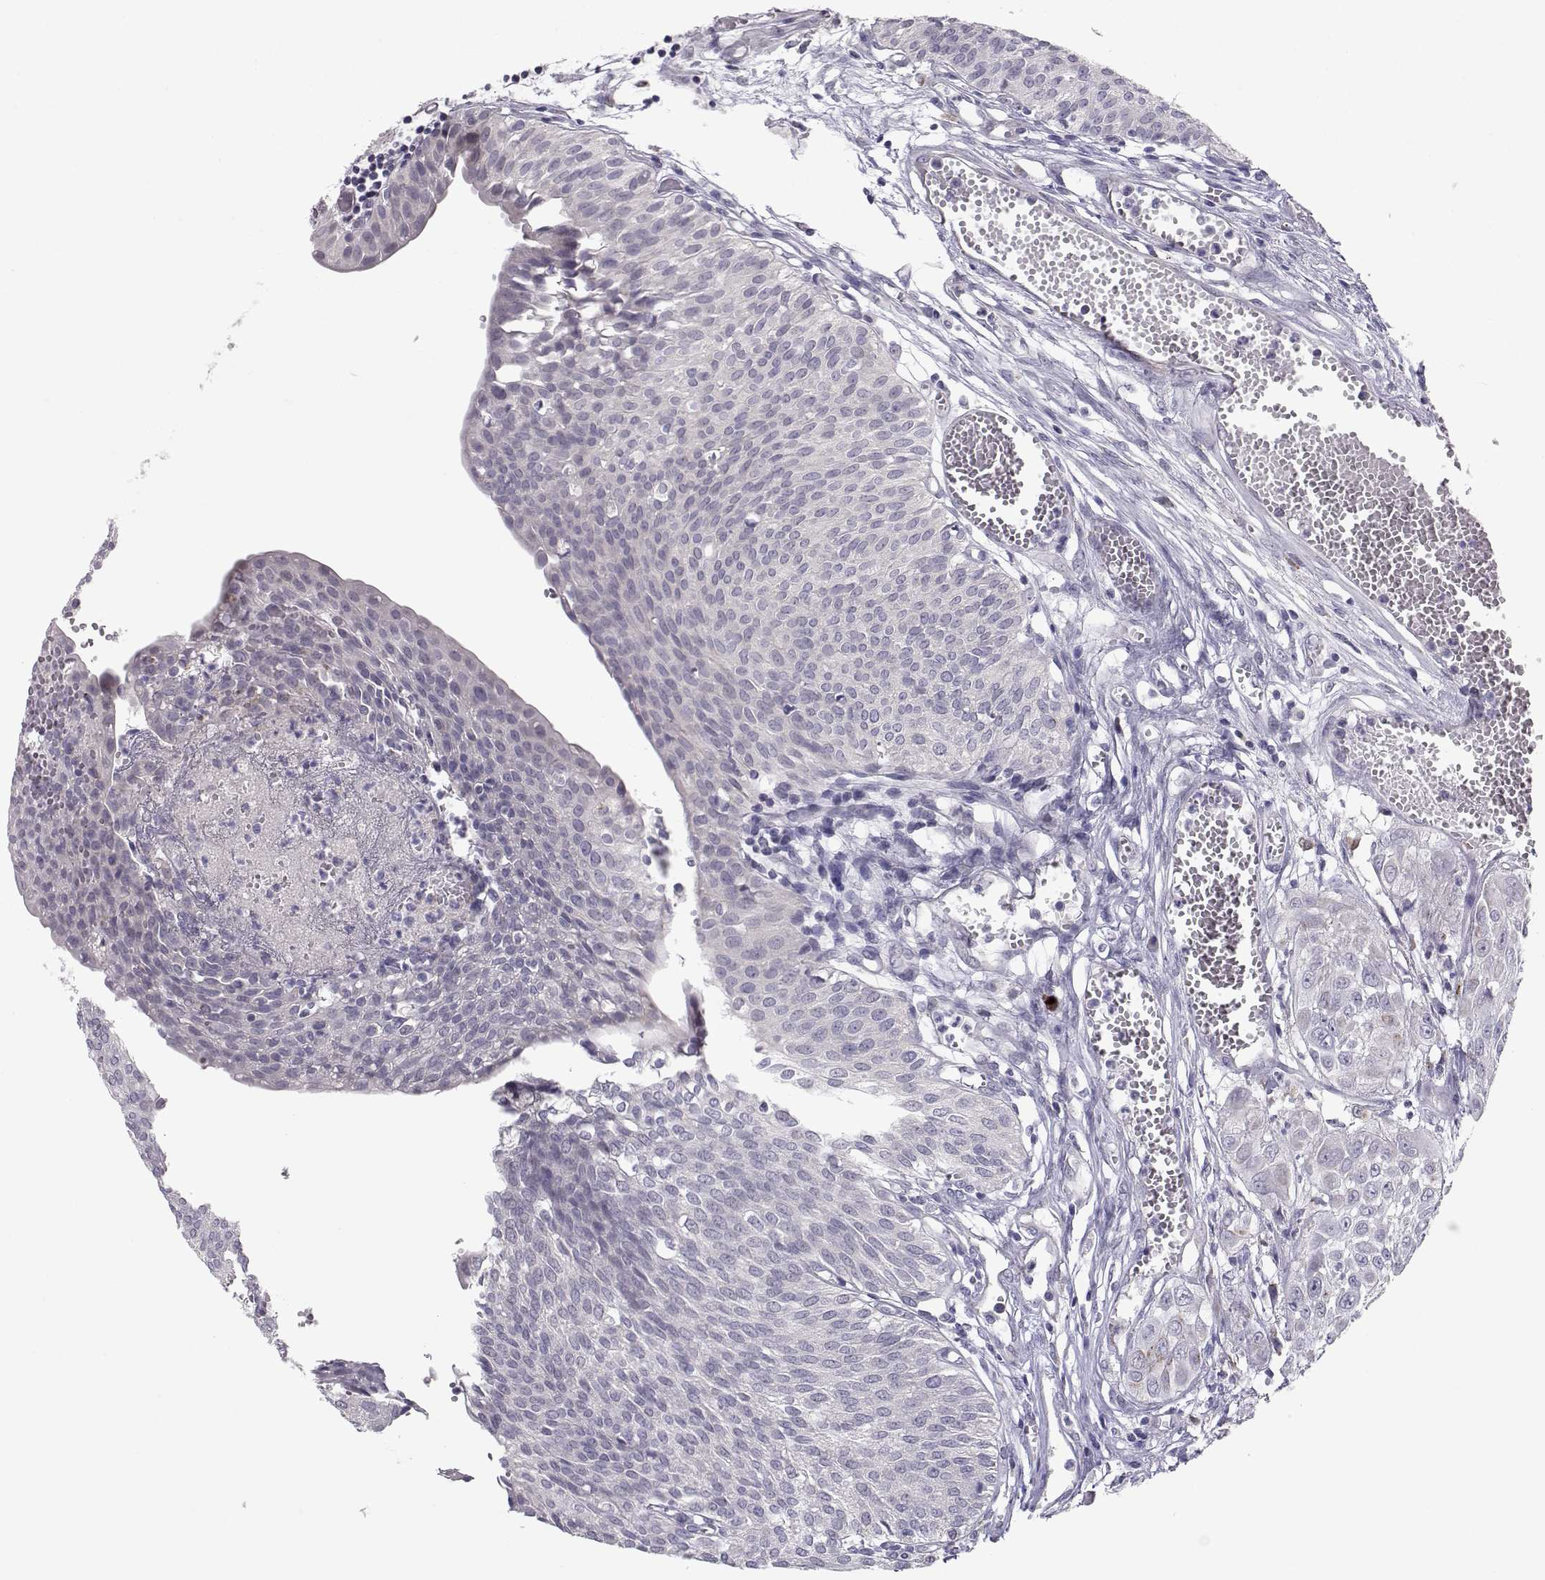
{"staining": {"intensity": "strong", "quantity": "<25%", "location": "cytoplasmic/membranous"}, "tissue": "urothelial cancer", "cell_type": "Tumor cells", "image_type": "cancer", "snomed": [{"axis": "morphology", "description": "Urothelial carcinoma, High grade"}, {"axis": "topography", "description": "Urinary bladder"}], "caption": "Protein expression analysis of human high-grade urothelial carcinoma reveals strong cytoplasmic/membranous positivity in about <25% of tumor cells.", "gene": "NPVF", "patient": {"sex": "male", "age": 57}}